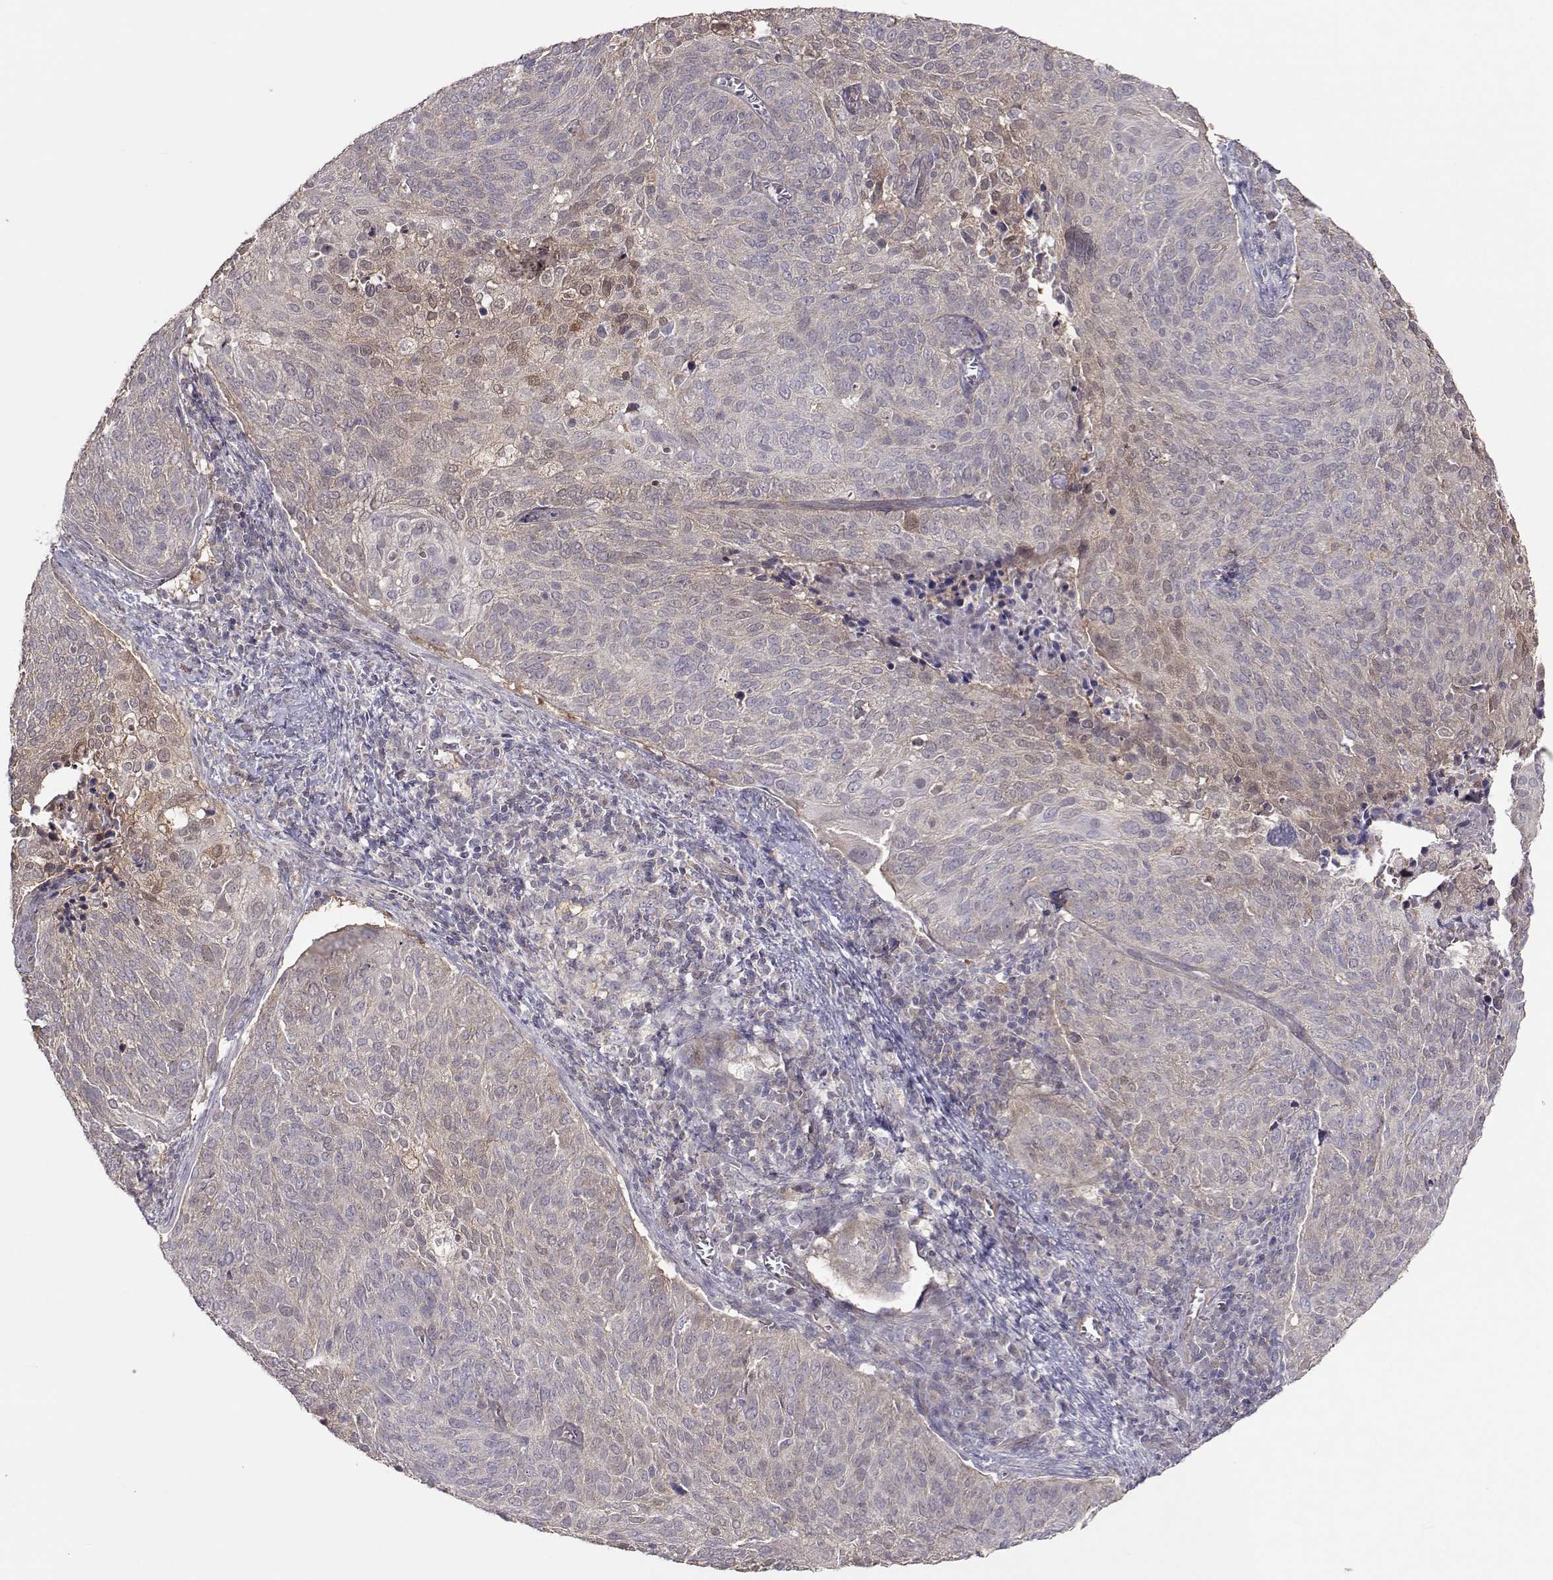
{"staining": {"intensity": "weak", "quantity": "25%-75%", "location": "cytoplasmic/membranous"}, "tissue": "cervical cancer", "cell_type": "Tumor cells", "image_type": "cancer", "snomed": [{"axis": "morphology", "description": "Squamous cell carcinoma, NOS"}, {"axis": "topography", "description": "Cervix"}], "caption": "Protein expression analysis of human cervical cancer reveals weak cytoplasmic/membranous staining in approximately 25%-75% of tumor cells.", "gene": "NCAM2", "patient": {"sex": "female", "age": 39}}